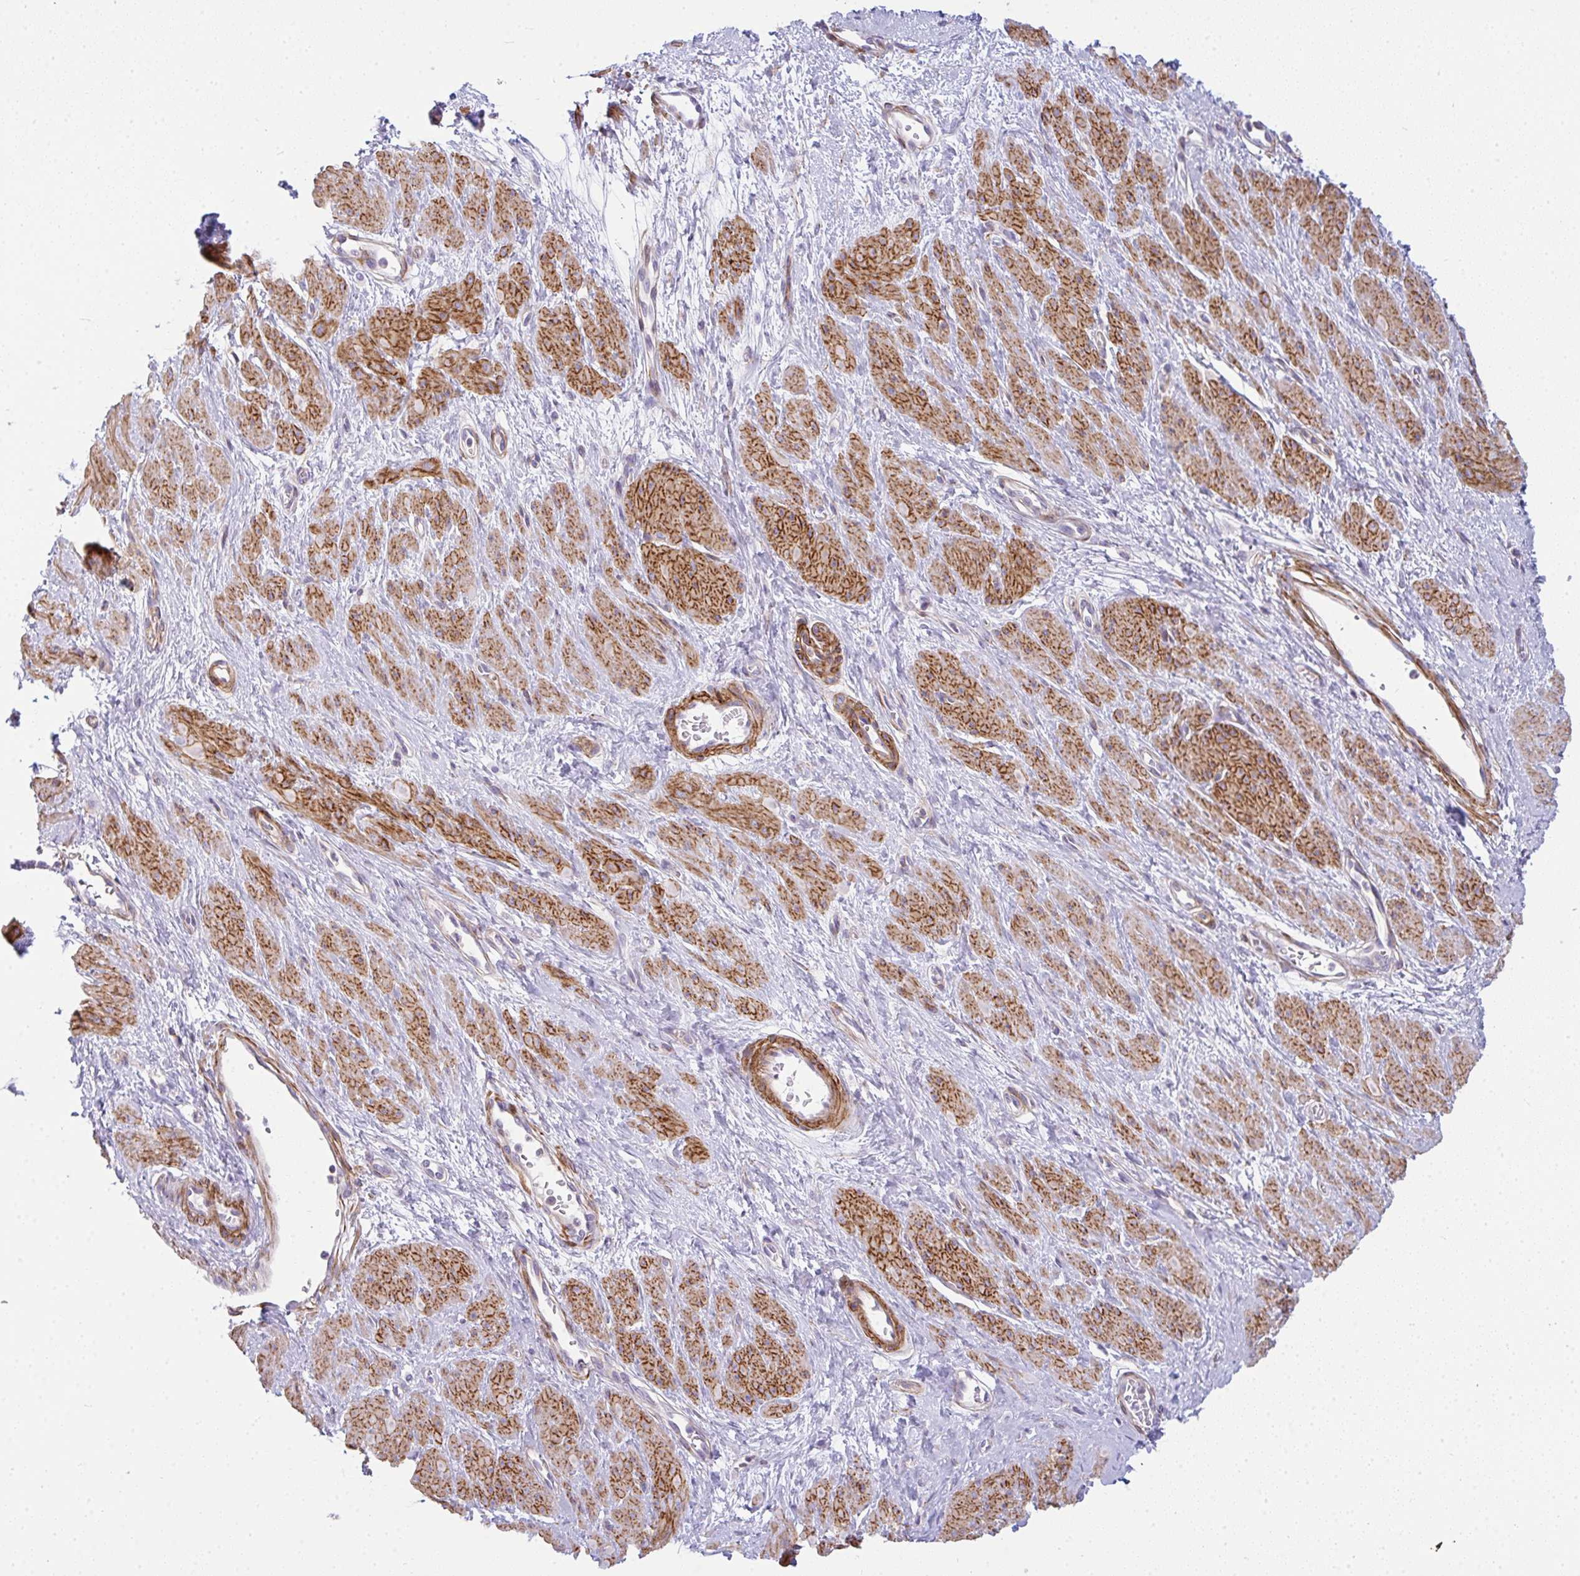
{"staining": {"intensity": "strong", "quantity": "25%-75%", "location": "cytoplasmic/membranous"}, "tissue": "smooth muscle", "cell_type": "Smooth muscle cells", "image_type": "normal", "snomed": [{"axis": "morphology", "description": "Normal tissue, NOS"}, {"axis": "topography", "description": "Smooth muscle"}, {"axis": "topography", "description": "Uterus"}], "caption": "Smooth muscle stained with immunohistochemistry demonstrates strong cytoplasmic/membranous expression in approximately 25%-75% of smooth muscle cells. (Brightfield microscopy of DAB IHC at high magnification).", "gene": "CDRT15", "patient": {"sex": "female", "age": 39}}